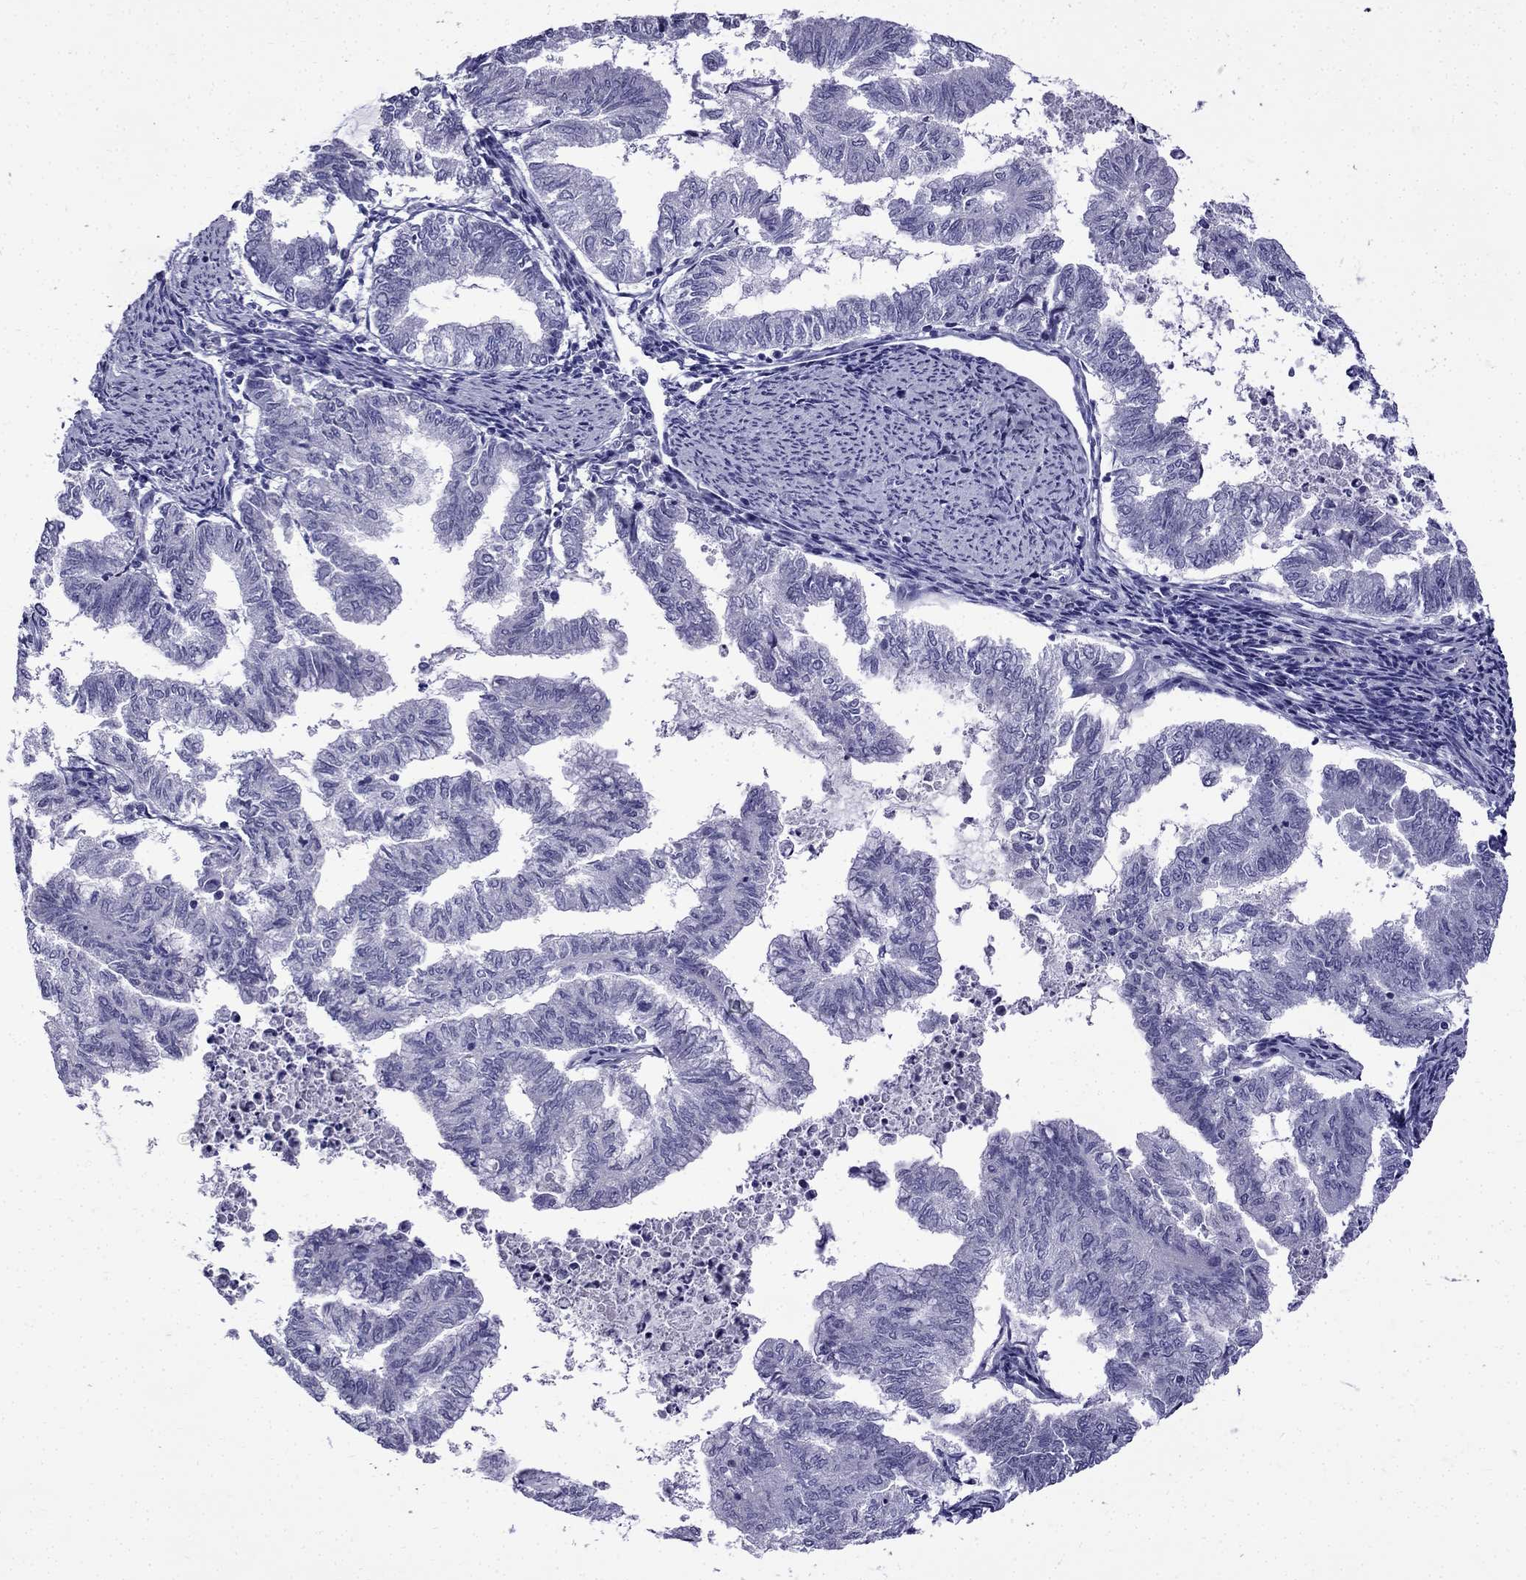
{"staining": {"intensity": "negative", "quantity": "none", "location": "none"}, "tissue": "endometrial cancer", "cell_type": "Tumor cells", "image_type": "cancer", "snomed": [{"axis": "morphology", "description": "Adenocarcinoma, NOS"}, {"axis": "topography", "description": "Endometrium"}], "caption": "This is an IHC image of endometrial cancer (adenocarcinoma). There is no expression in tumor cells.", "gene": "ERC2", "patient": {"sex": "female", "age": 79}}